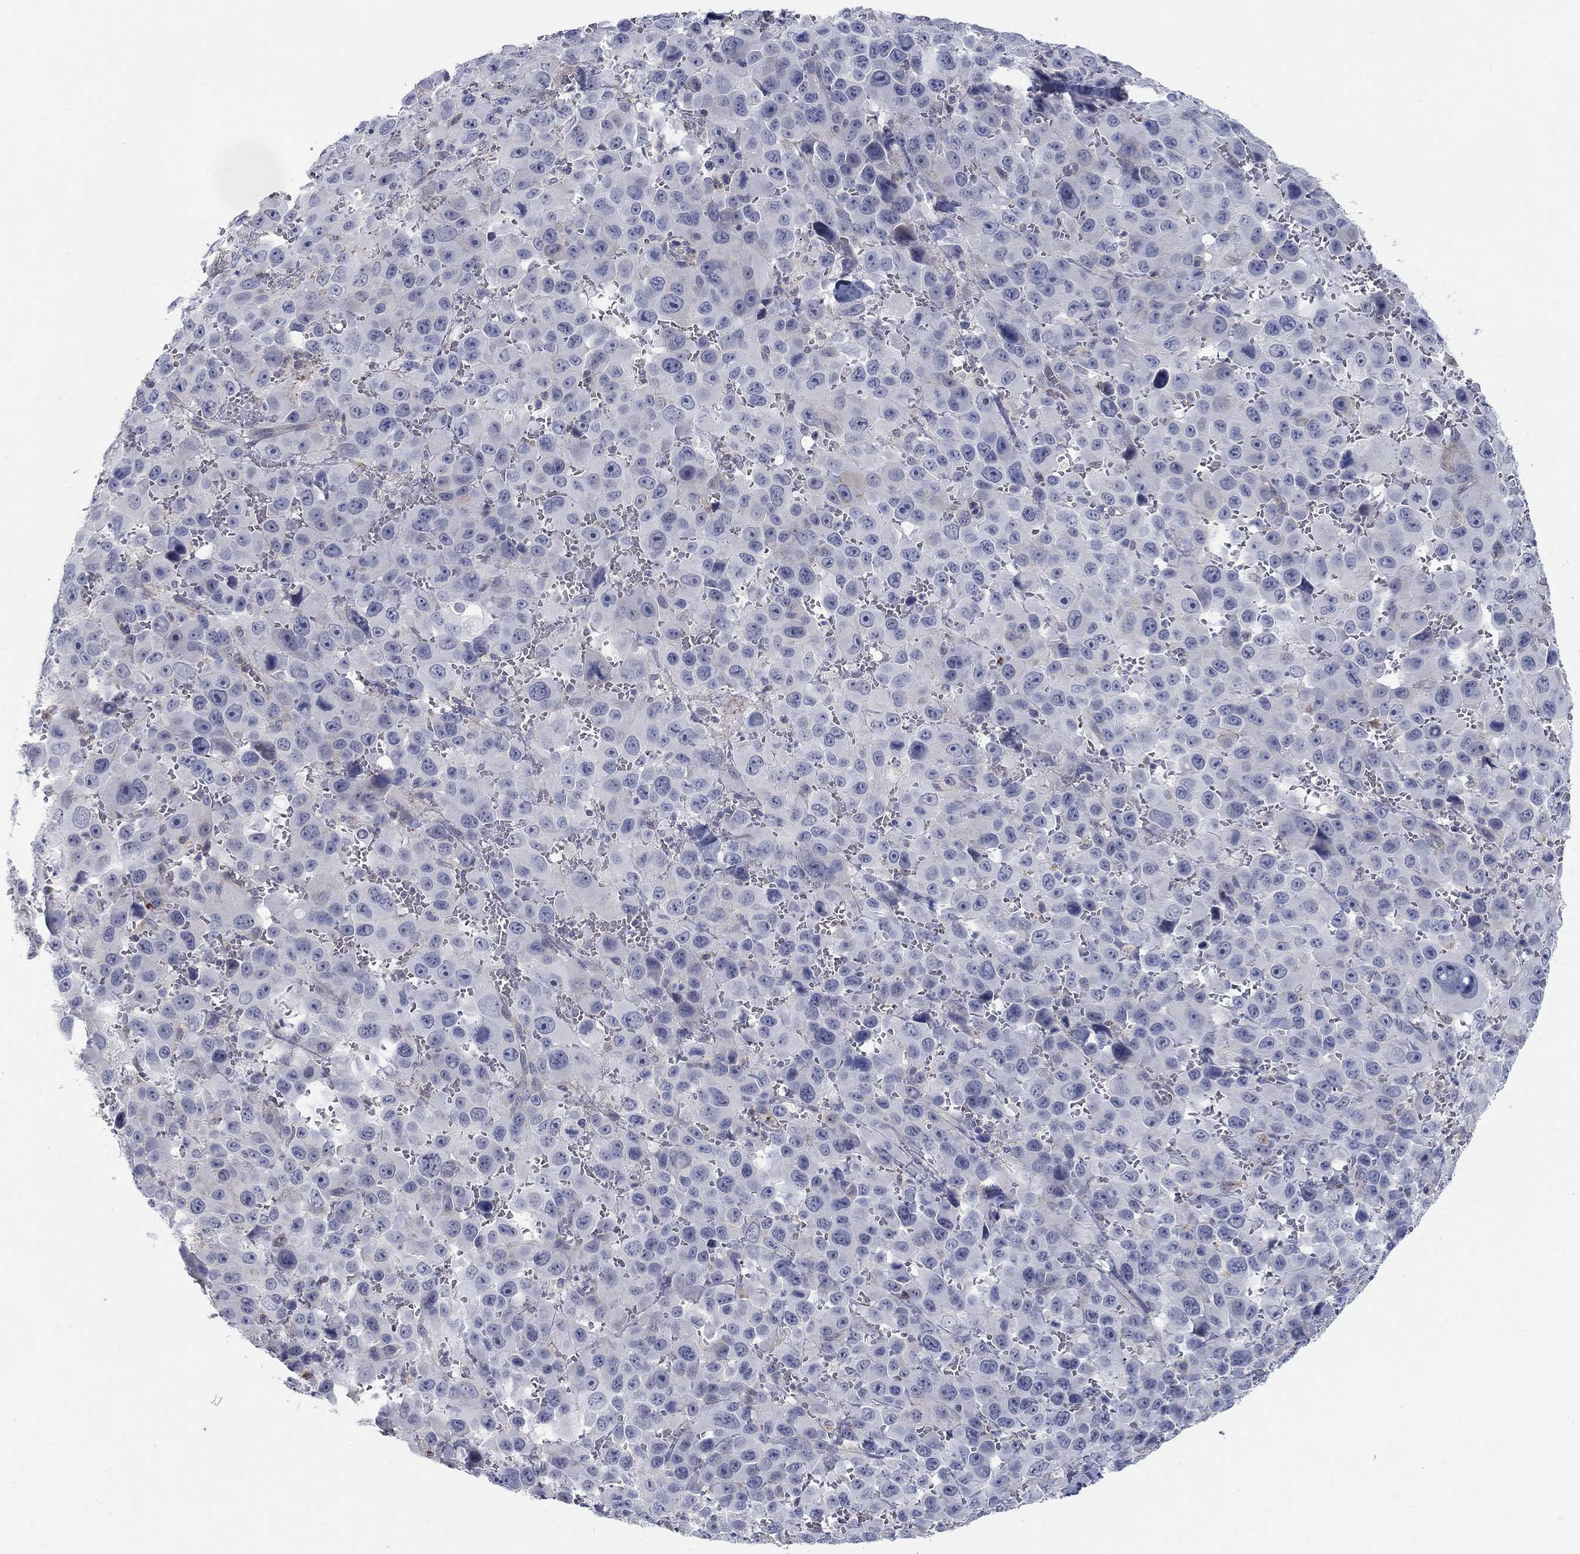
{"staining": {"intensity": "negative", "quantity": "none", "location": "none"}, "tissue": "melanoma", "cell_type": "Tumor cells", "image_type": "cancer", "snomed": [{"axis": "morphology", "description": "Malignant melanoma, NOS"}, {"axis": "topography", "description": "Skin"}], "caption": "High power microscopy photomicrograph of an immunohistochemistry micrograph of malignant melanoma, revealing no significant expression in tumor cells.", "gene": "MTSS2", "patient": {"sex": "female", "age": 91}}